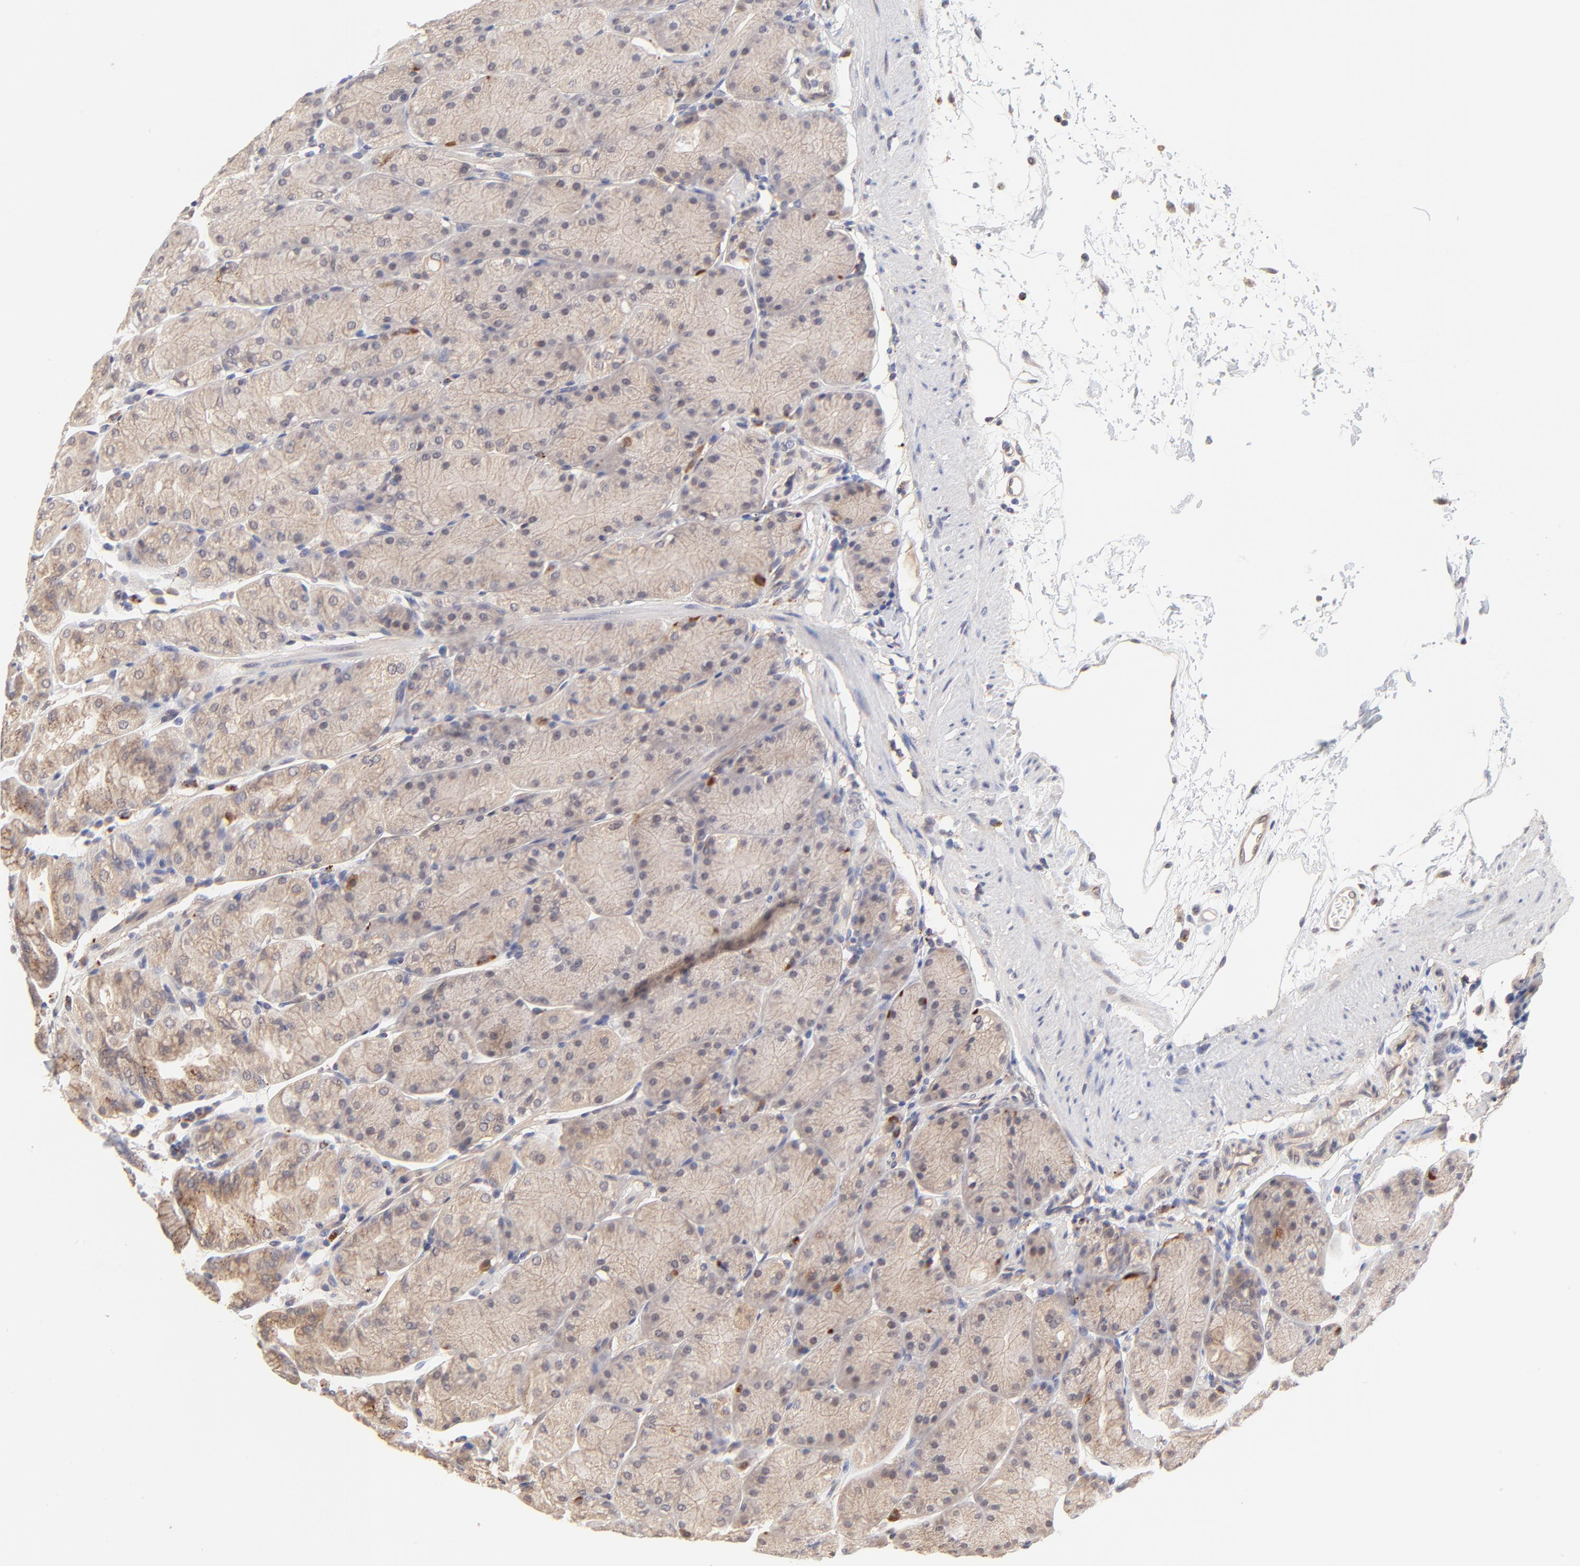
{"staining": {"intensity": "moderate", "quantity": "<25%", "location": "cytoplasmic/membranous"}, "tissue": "stomach", "cell_type": "Glandular cells", "image_type": "normal", "snomed": [{"axis": "morphology", "description": "Normal tissue, NOS"}, {"axis": "topography", "description": "Stomach, upper"}, {"axis": "topography", "description": "Stomach"}], "caption": "Protein analysis of benign stomach demonstrates moderate cytoplasmic/membranous staining in approximately <25% of glandular cells.", "gene": "PDE4B", "patient": {"sex": "male", "age": 76}}